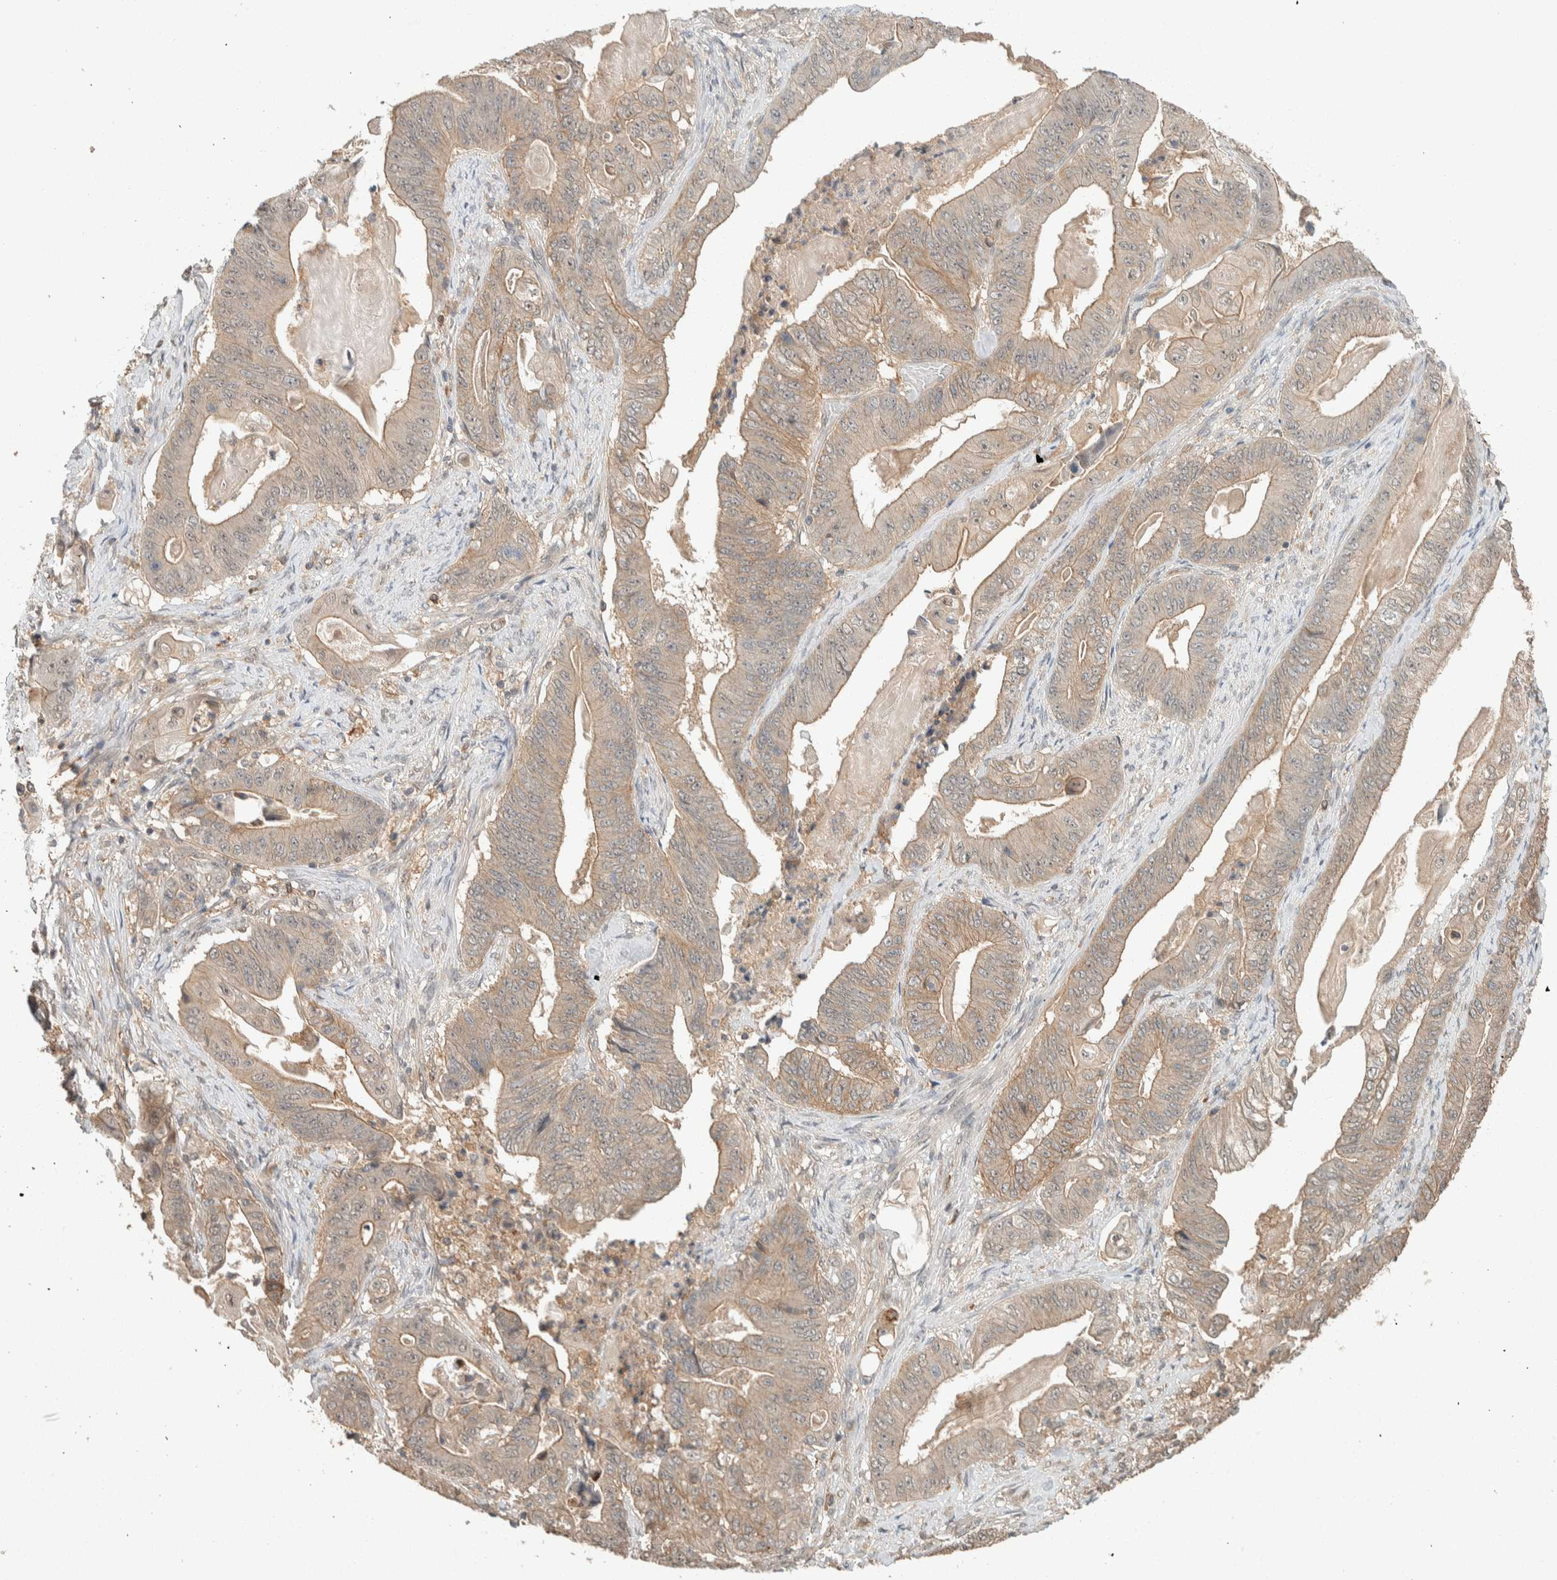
{"staining": {"intensity": "weak", "quantity": ">75%", "location": "cytoplasmic/membranous"}, "tissue": "stomach cancer", "cell_type": "Tumor cells", "image_type": "cancer", "snomed": [{"axis": "morphology", "description": "Adenocarcinoma, NOS"}, {"axis": "topography", "description": "Stomach"}], "caption": "Protein staining of adenocarcinoma (stomach) tissue displays weak cytoplasmic/membranous staining in approximately >75% of tumor cells.", "gene": "ZNF567", "patient": {"sex": "female", "age": 73}}